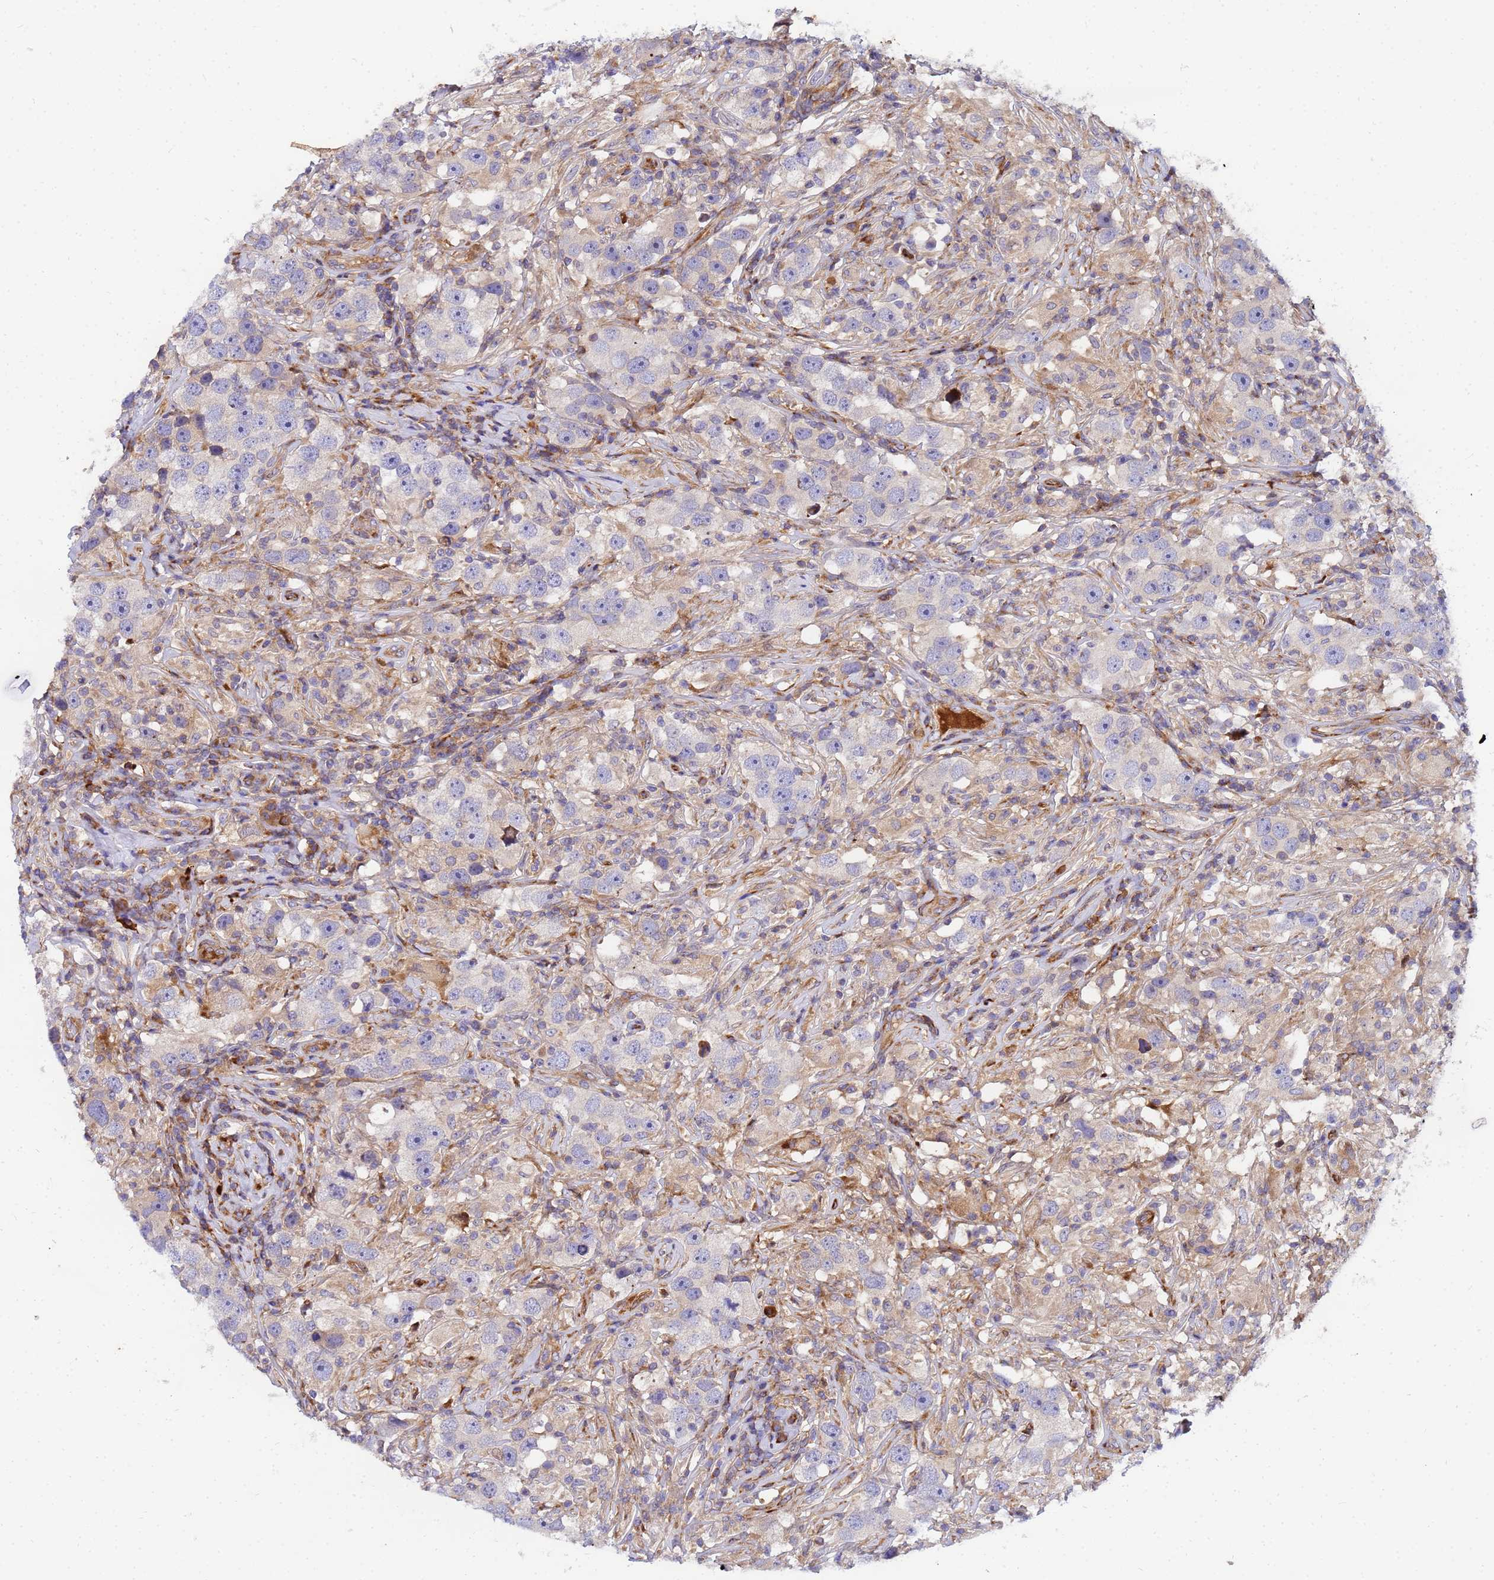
{"staining": {"intensity": "negative", "quantity": "none", "location": "none"}, "tissue": "testis cancer", "cell_type": "Tumor cells", "image_type": "cancer", "snomed": [{"axis": "morphology", "description": "Seminoma, NOS"}, {"axis": "topography", "description": "Testis"}], "caption": "Tumor cells show no significant protein expression in testis cancer.", "gene": "POM121", "patient": {"sex": "male", "age": 49}}